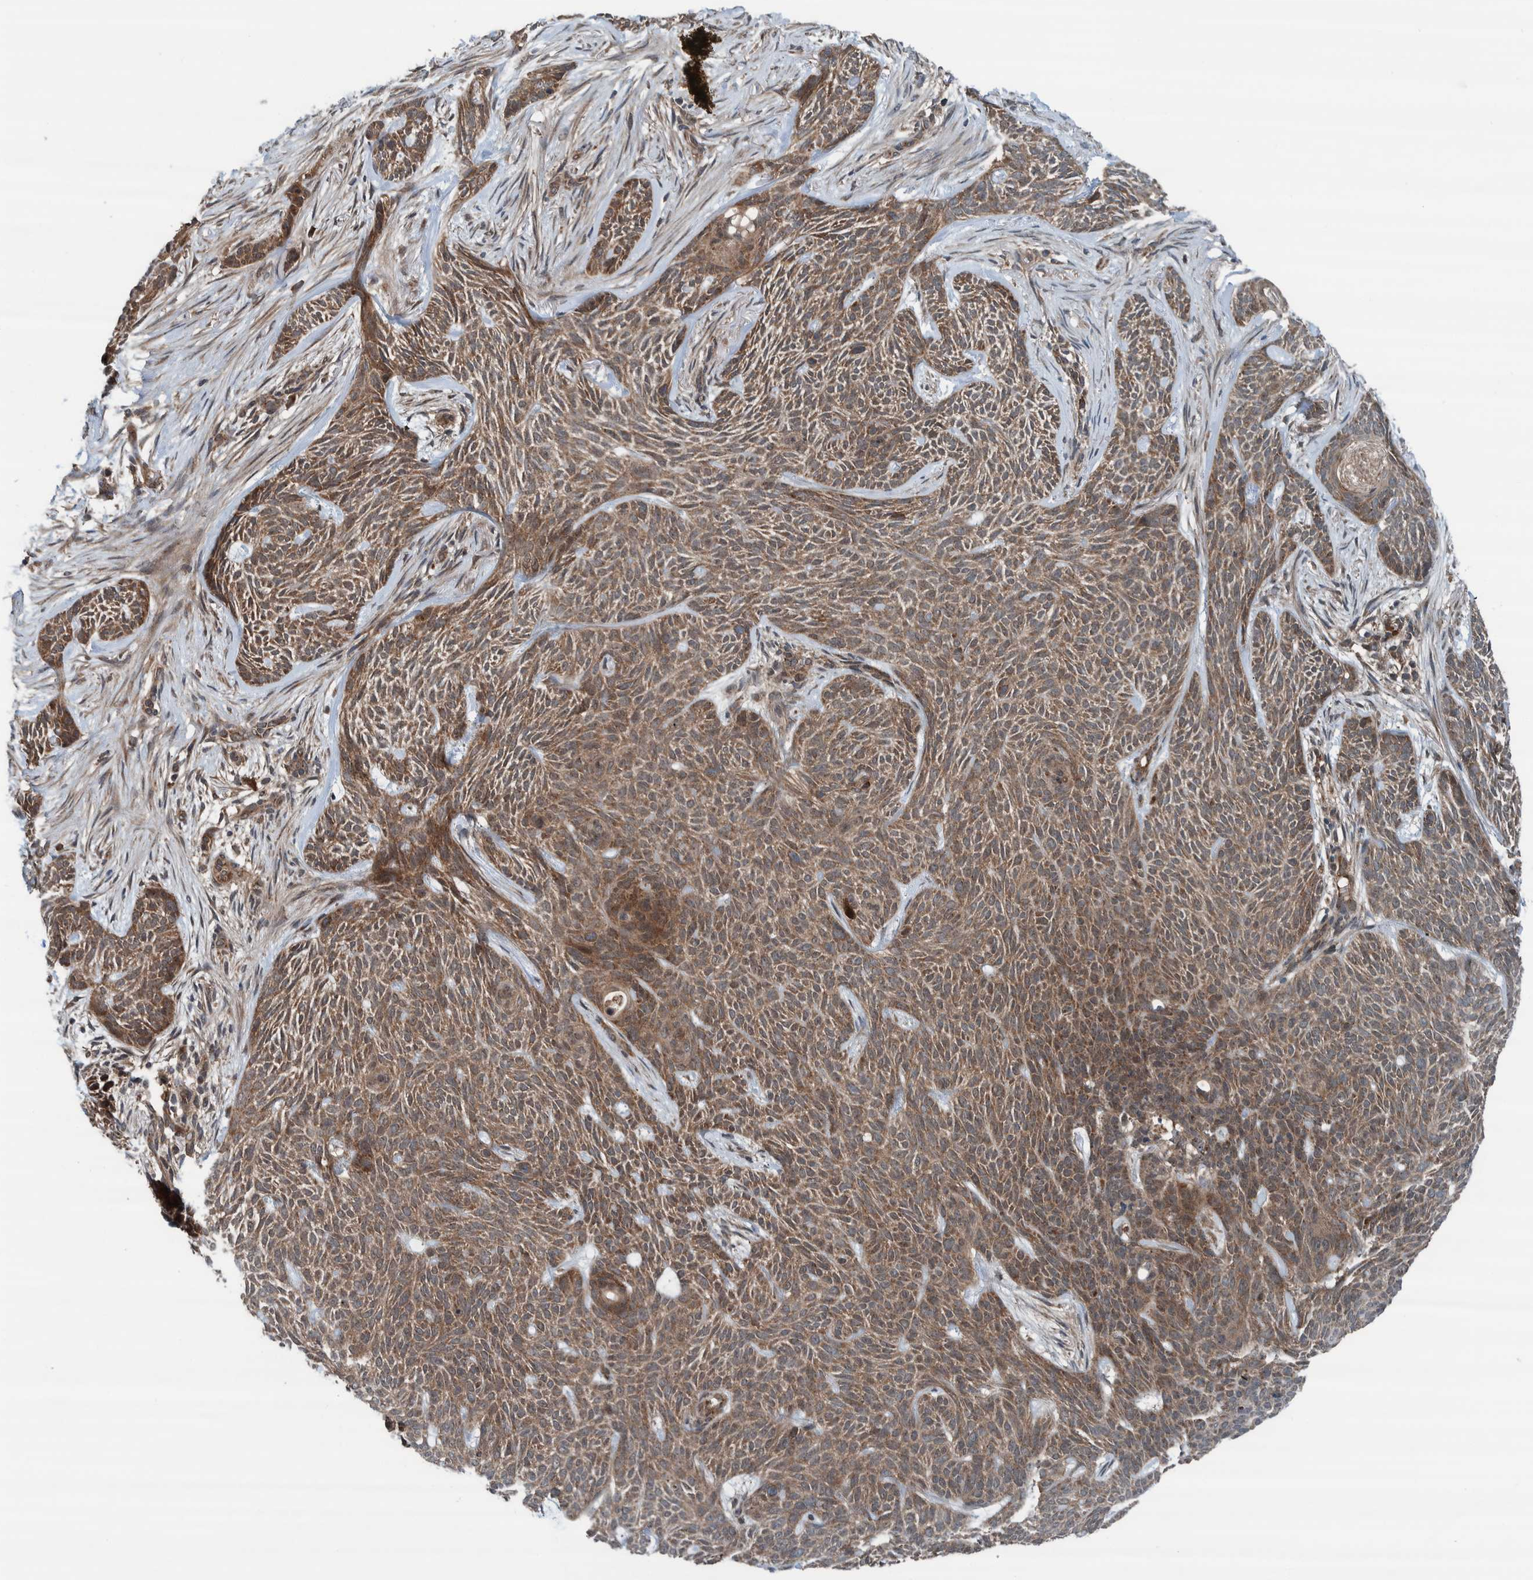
{"staining": {"intensity": "moderate", "quantity": ">75%", "location": "cytoplasmic/membranous"}, "tissue": "skin cancer", "cell_type": "Tumor cells", "image_type": "cancer", "snomed": [{"axis": "morphology", "description": "Basal cell carcinoma"}, {"axis": "topography", "description": "Skin"}], "caption": "Brown immunohistochemical staining in skin basal cell carcinoma reveals moderate cytoplasmic/membranous expression in approximately >75% of tumor cells.", "gene": "CUEDC1", "patient": {"sex": "female", "age": 59}}